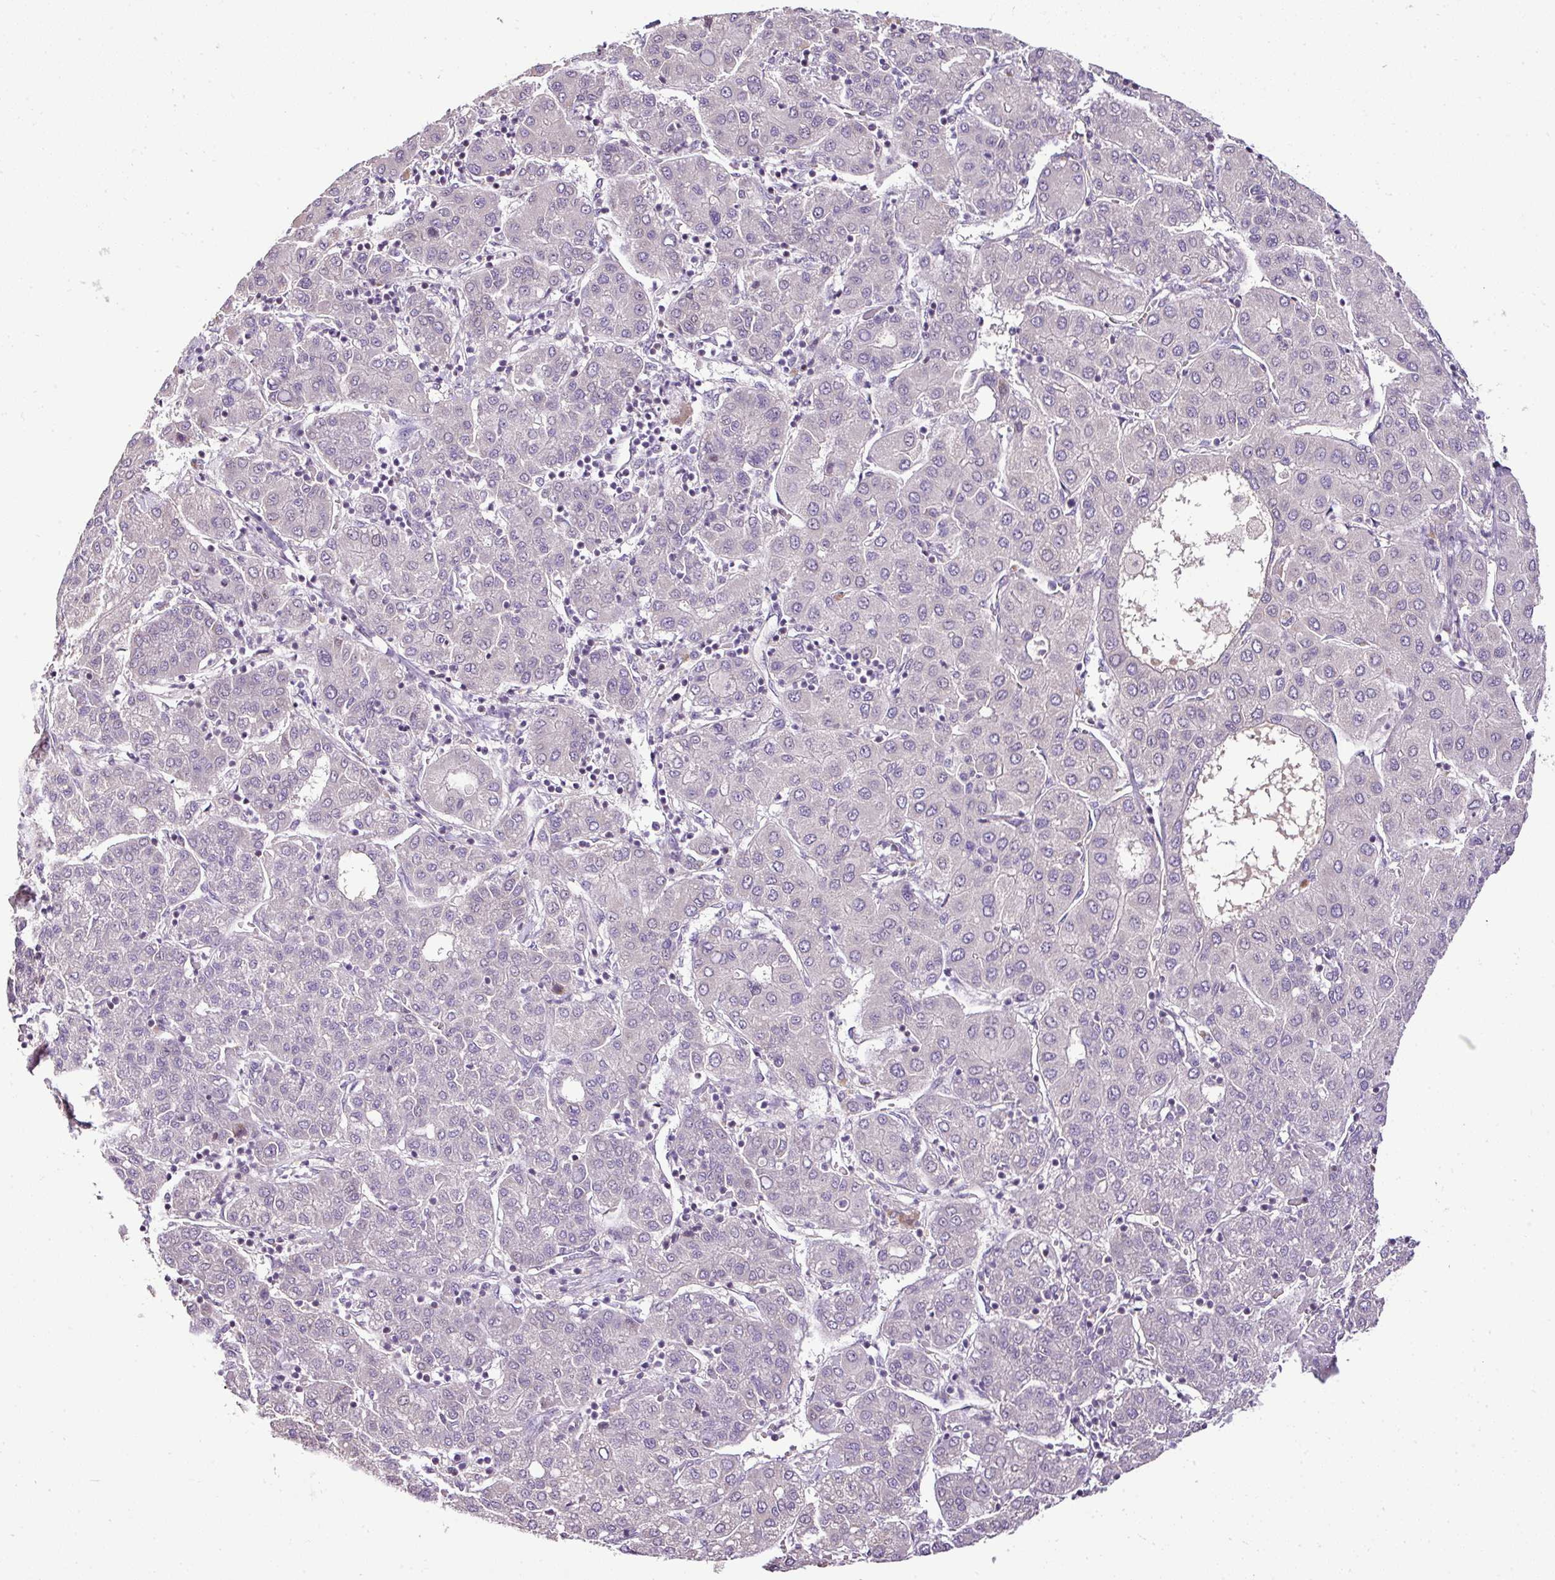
{"staining": {"intensity": "negative", "quantity": "none", "location": "none"}, "tissue": "liver cancer", "cell_type": "Tumor cells", "image_type": "cancer", "snomed": [{"axis": "morphology", "description": "Carcinoma, Hepatocellular, NOS"}, {"axis": "topography", "description": "Liver"}], "caption": "Micrograph shows no significant protein staining in tumor cells of liver hepatocellular carcinoma. The staining is performed using DAB (3,3'-diaminobenzidine) brown chromogen with nuclei counter-stained in using hematoxylin.", "gene": "TEX30", "patient": {"sex": "male", "age": 65}}